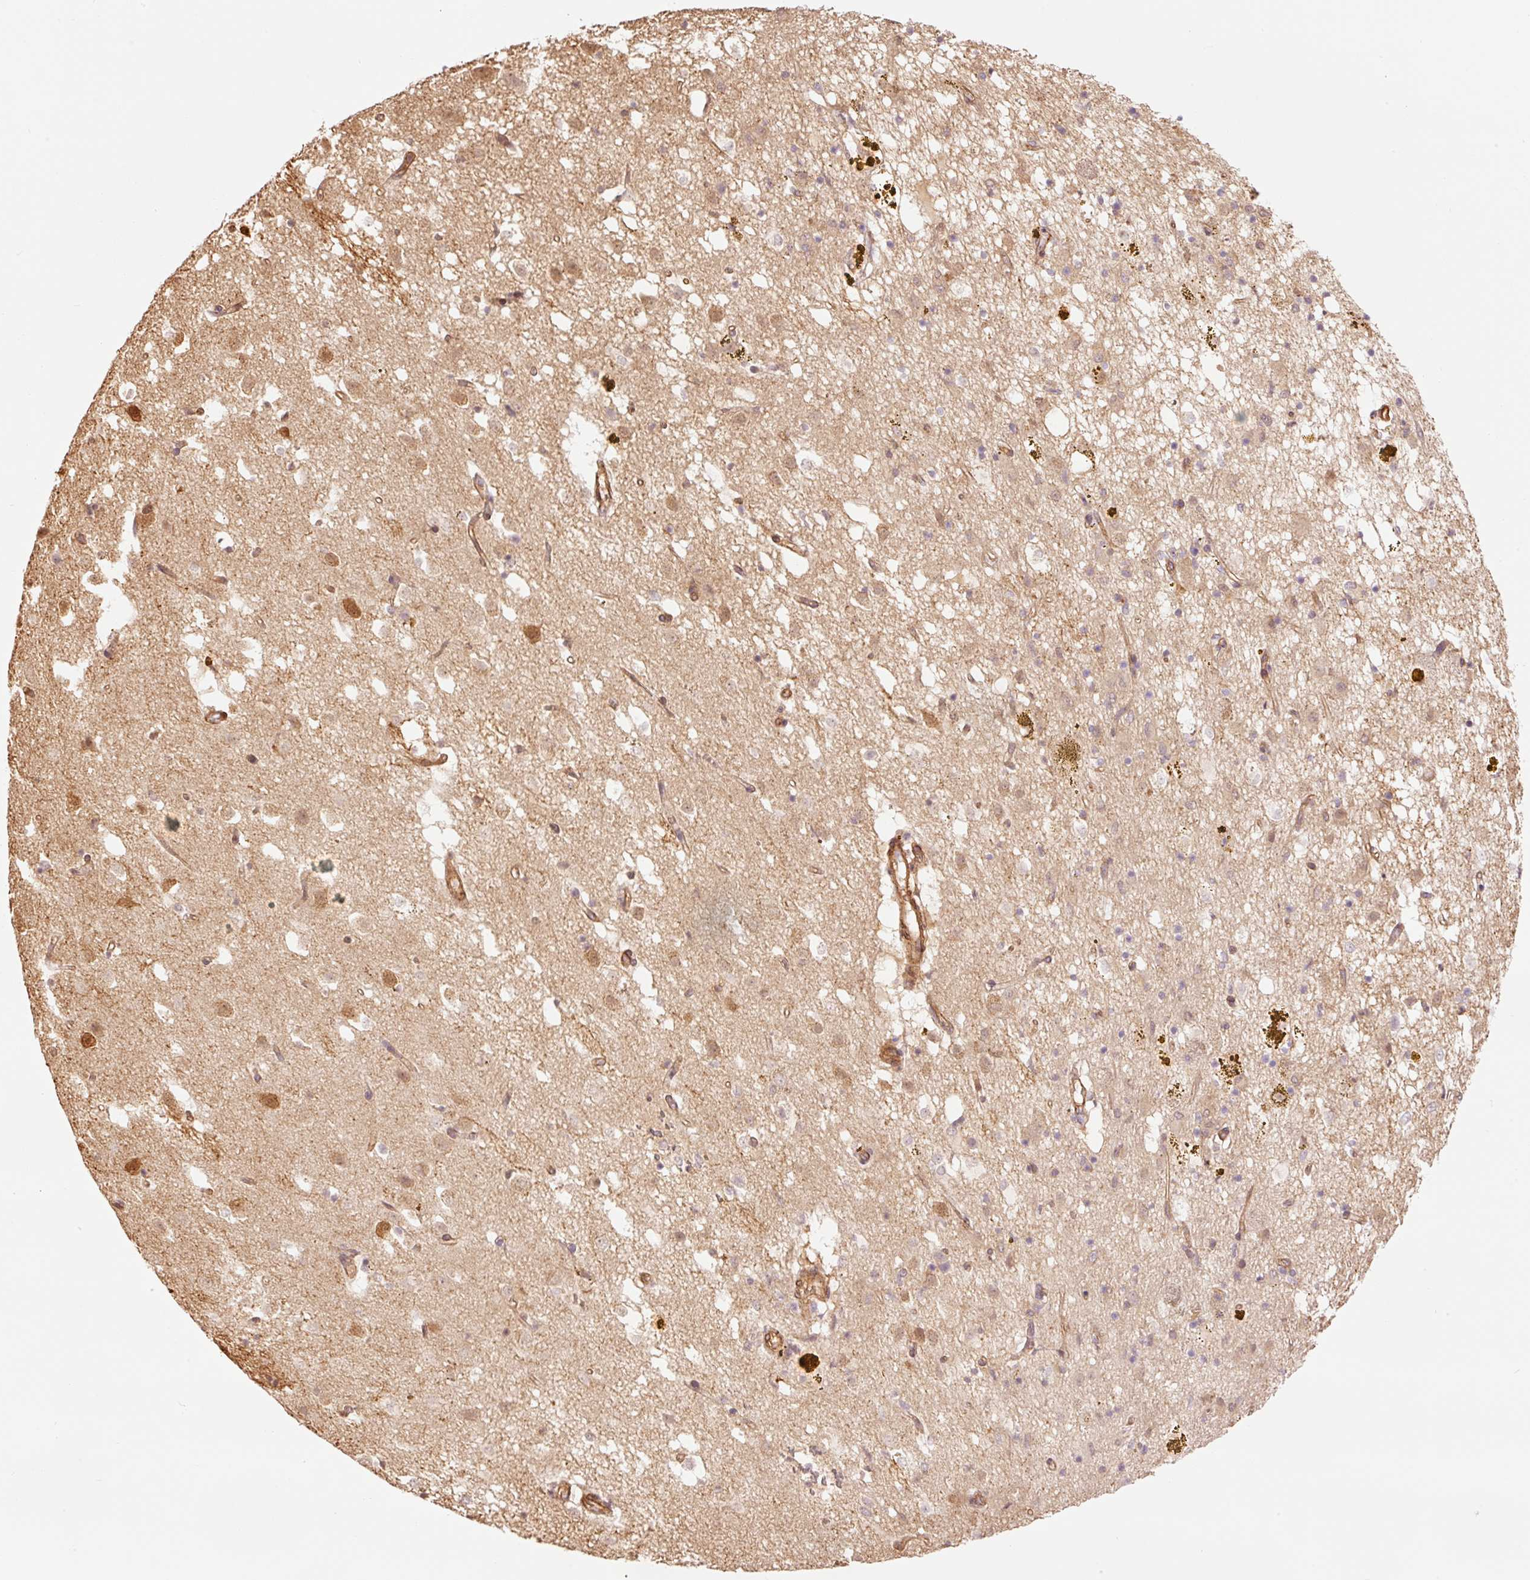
{"staining": {"intensity": "moderate", "quantity": "25%-75%", "location": "cytoplasmic/membranous,nuclear"}, "tissue": "caudate", "cell_type": "Glial cells", "image_type": "normal", "snomed": [{"axis": "morphology", "description": "Normal tissue, NOS"}, {"axis": "topography", "description": "Lateral ventricle wall"}], "caption": "The immunohistochemical stain highlights moderate cytoplasmic/membranous,nuclear positivity in glial cells of normal caudate. Nuclei are stained in blue.", "gene": "PPP1R1B", "patient": {"sex": "male", "age": 58}}